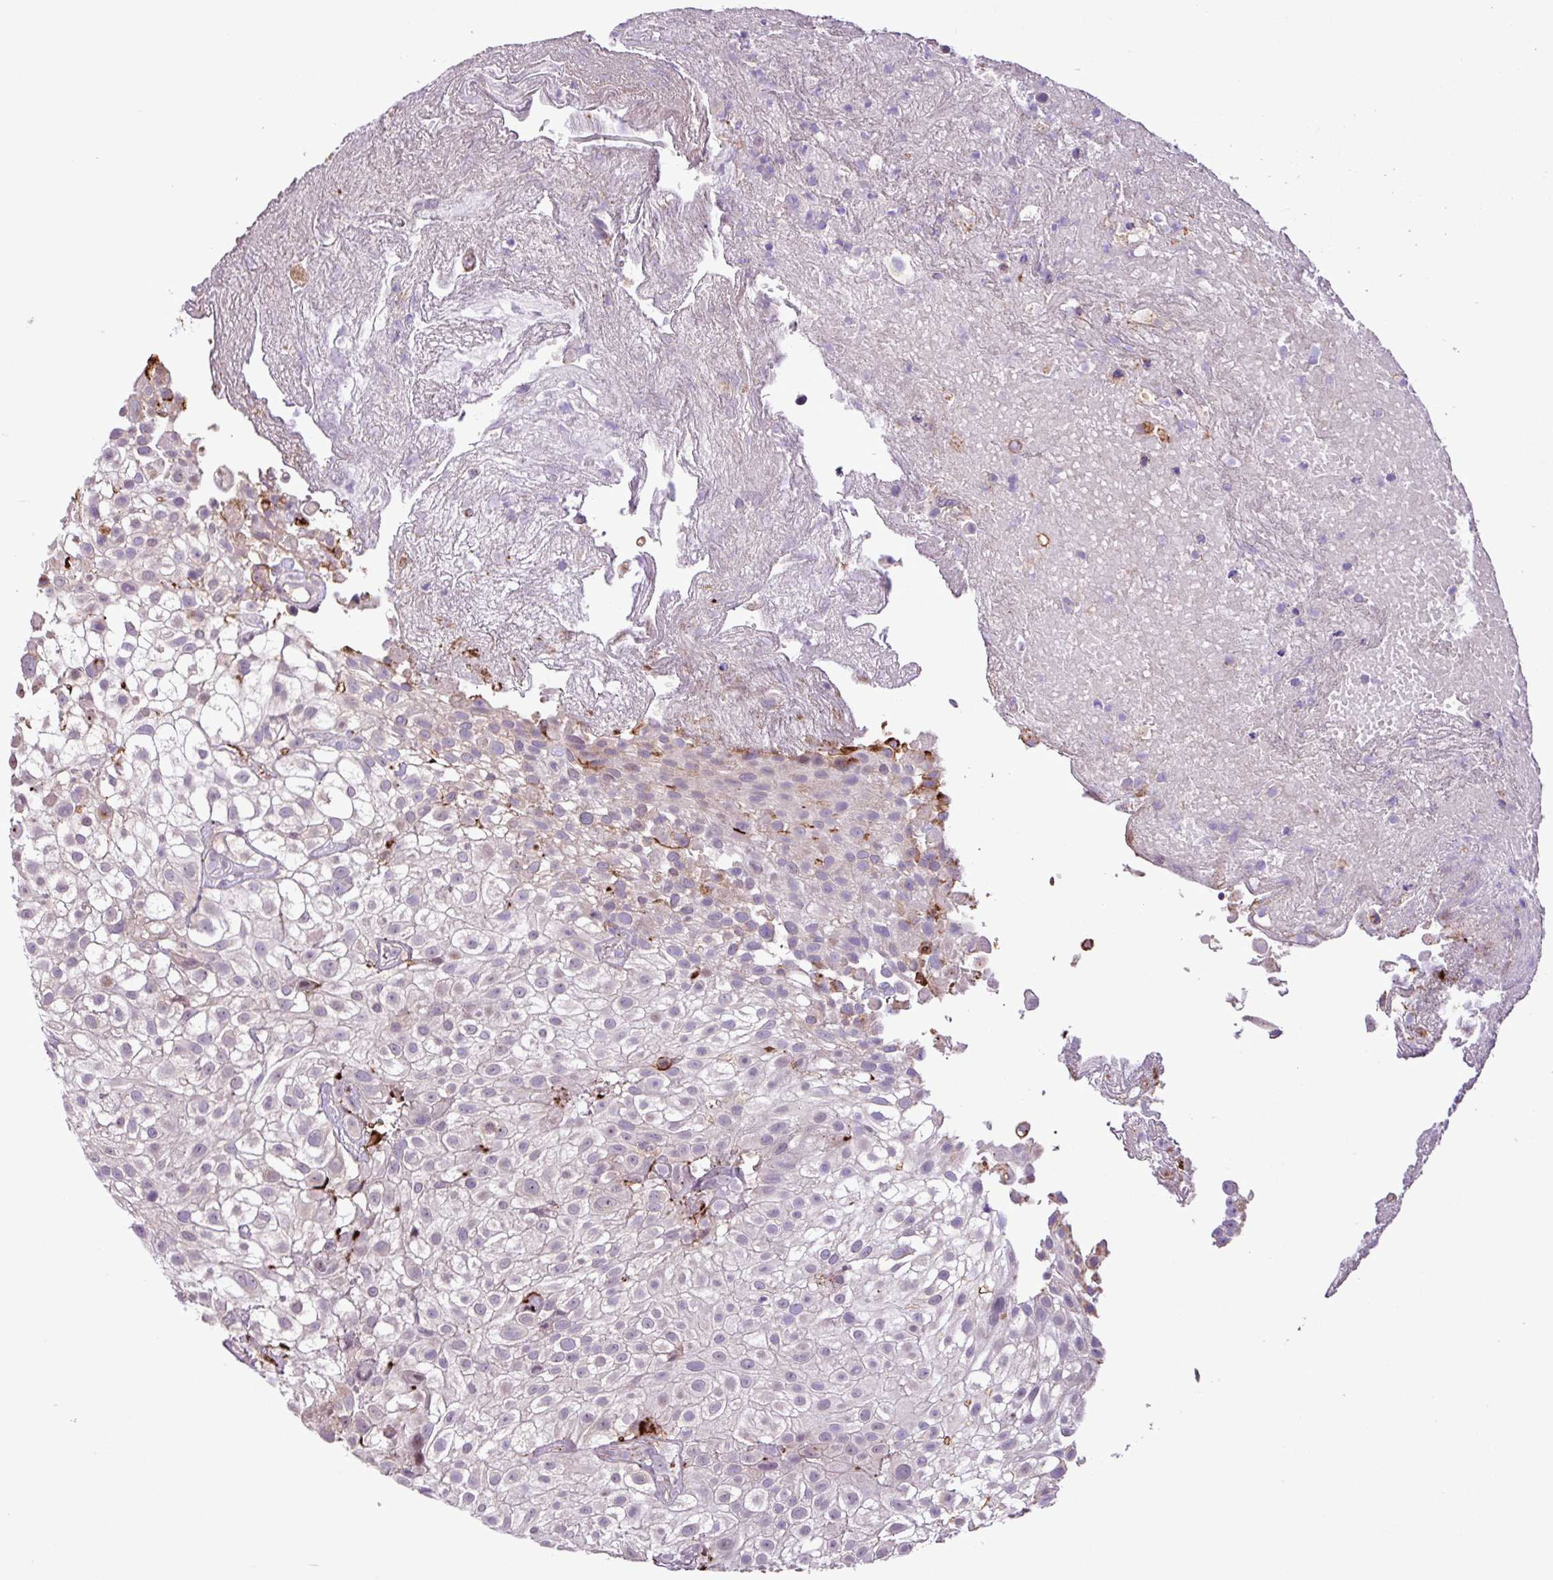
{"staining": {"intensity": "moderate", "quantity": "<25%", "location": "cytoplasmic/membranous"}, "tissue": "urothelial cancer", "cell_type": "Tumor cells", "image_type": "cancer", "snomed": [{"axis": "morphology", "description": "Urothelial carcinoma, High grade"}, {"axis": "topography", "description": "Urinary bladder"}], "caption": "Immunohistochemical staining of high-grade urothelial carcinoma demonstrates low levels of moderate cytoplasmic/membranous staining in about <25% of tumor cells.", "gene": "RPP25L", "patient": {"sex": "male", "age": 56}}